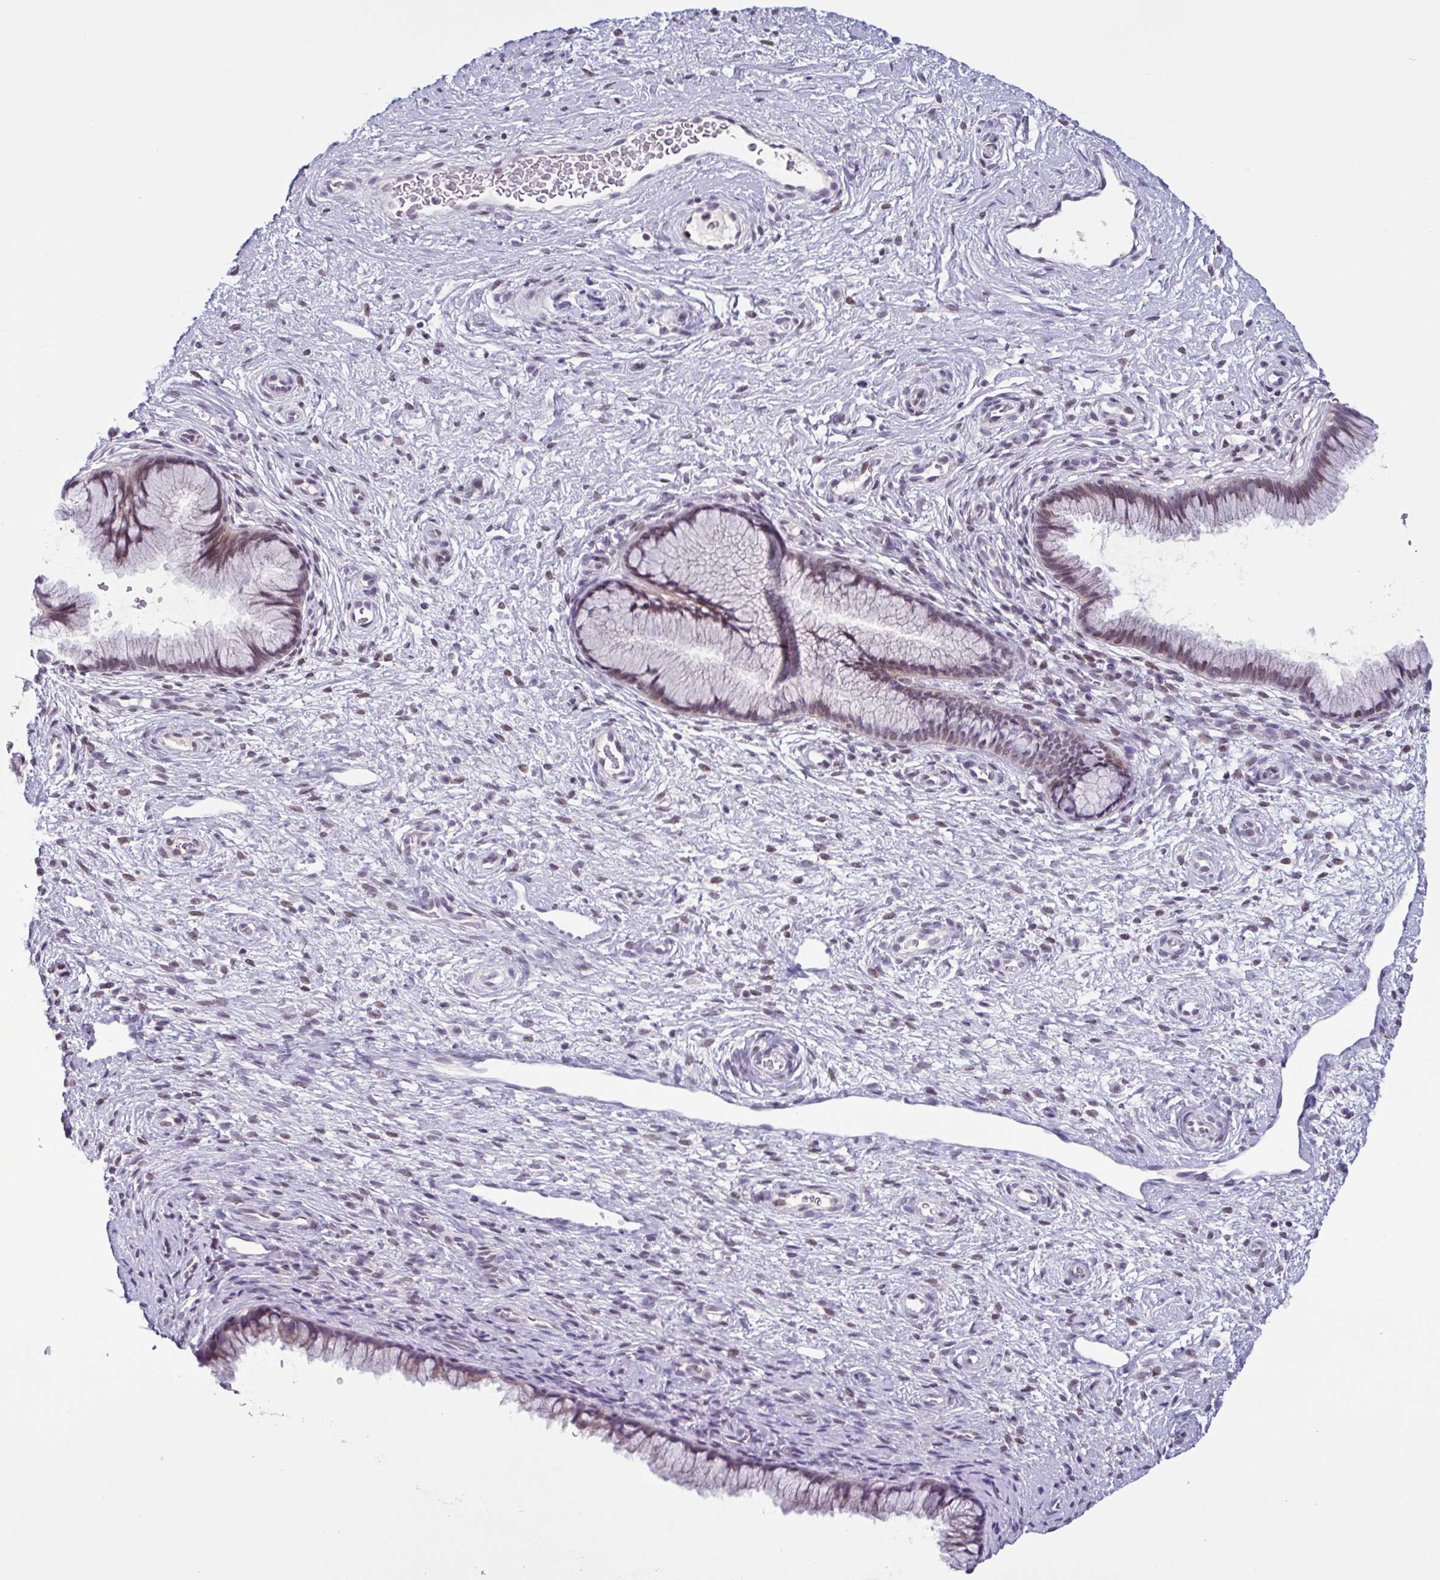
{"staining": {"intensity": "weak", "quantity": "25%-75%", "location": "nuclear"}, "tissue": "cervix", "cell_type": "Glandular cells", "image_type": "normal", "snomed": [{"axis": "morphology", "description": "Normal tissue, NOS"}, {"axis": "topography", "description": "Cervix"}], "caption": "Immunohistochemical staining of benign human cervix reveals weak nuclear protein staining in about 25%-75% of glandular cells.", "gene": "IRF1", "patient": {"sex": "female", "age": 34}}